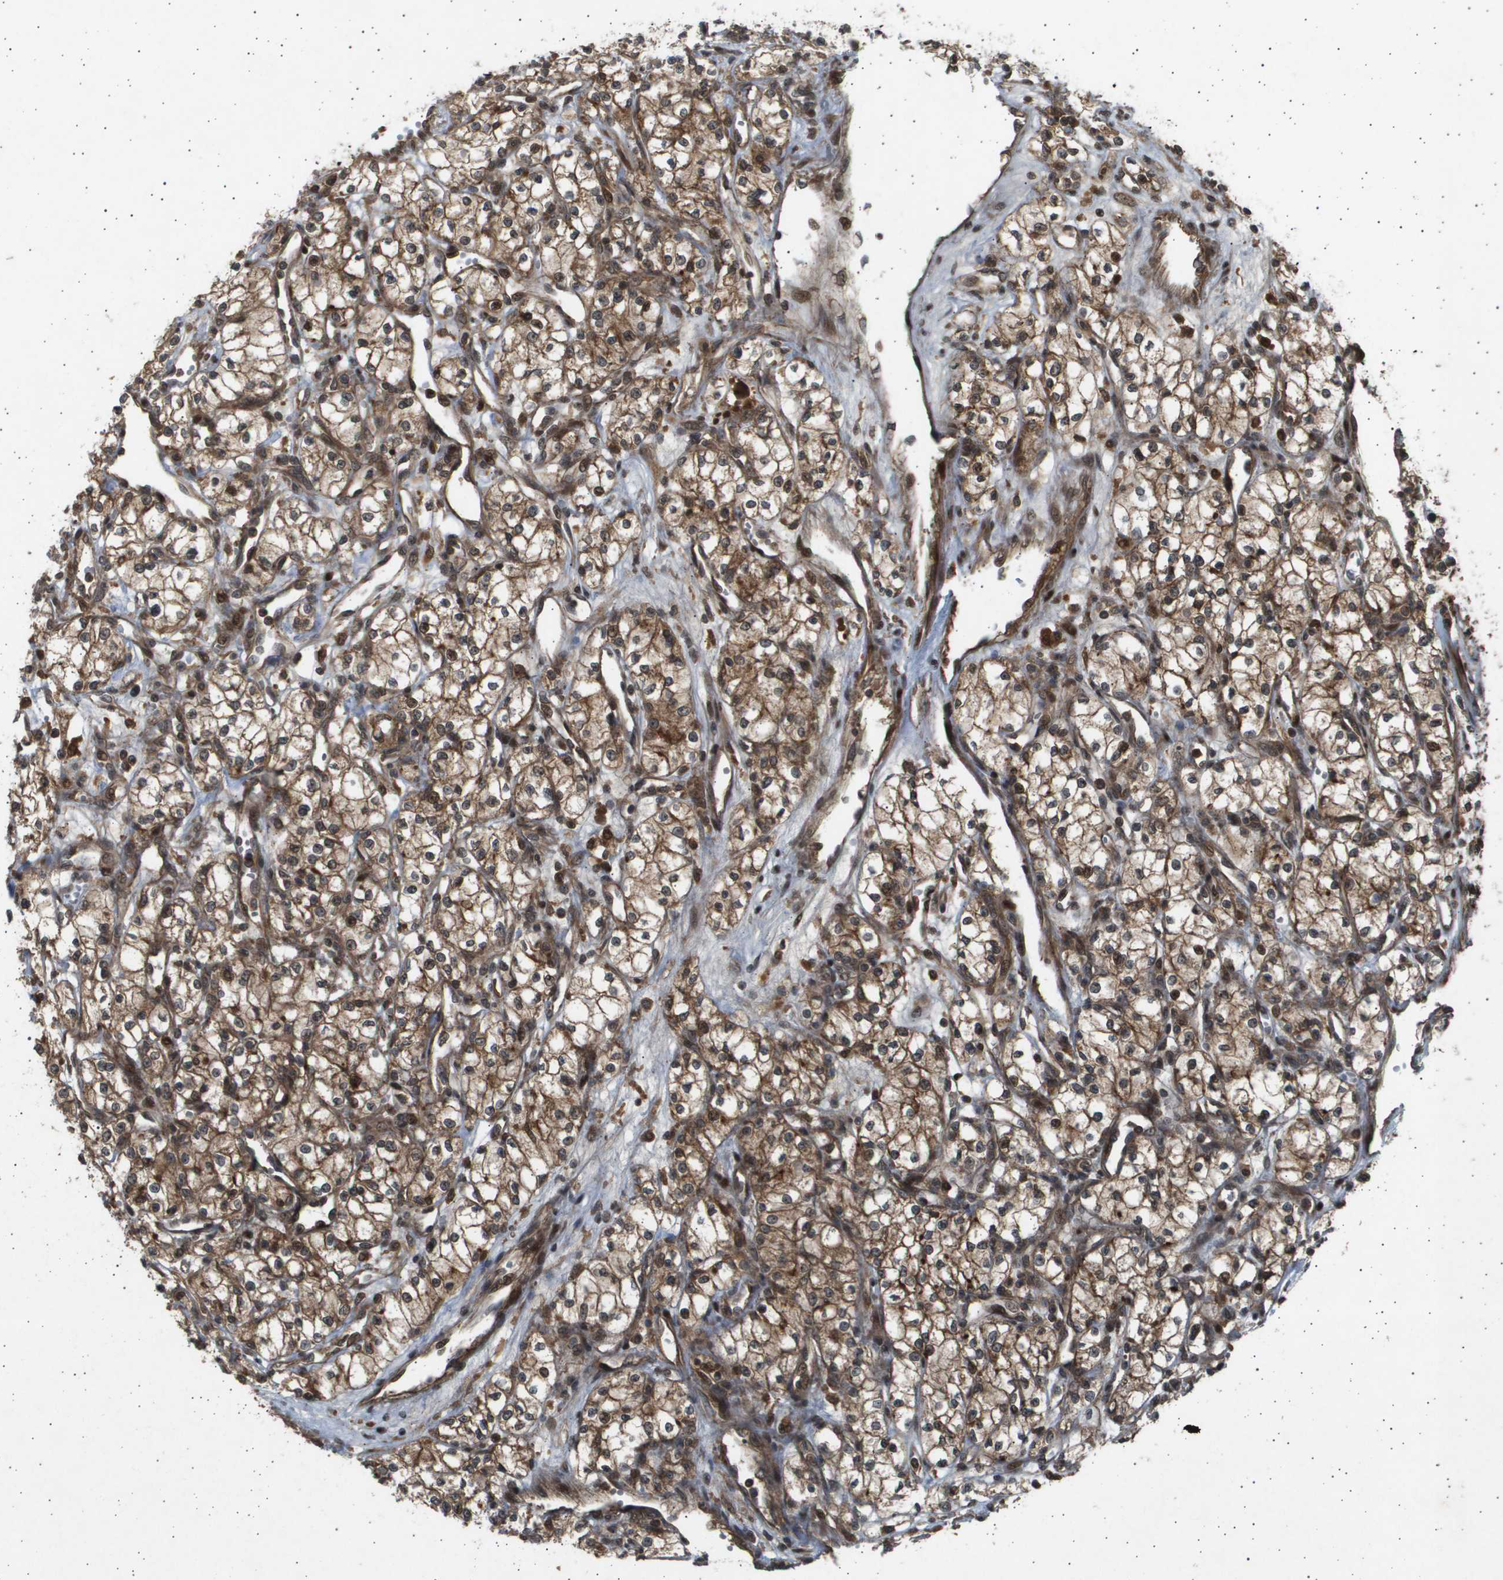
{"staining": {"intensity": "moderate", "quantity": ">75%", "location": "cytoplasmic/membranous,nuclear"}, "tissue": "renal cancer", "cell_type": "Tumor cells", "image_type": "cancer", "snomed": [{"axis": "morphology", "description": "Adenocarcinoma, NOS"}, {"axis": "topography", "description": "Kidney"}], "caption": "Moderate cytoplasmic/membranous and nuclear protein positivity is seen in approximately >75% of tumor cells in renal cancer (adenocarcinoma).", "gene": "TNRC6A", "patient": {"sex": "male", "age": 59}}